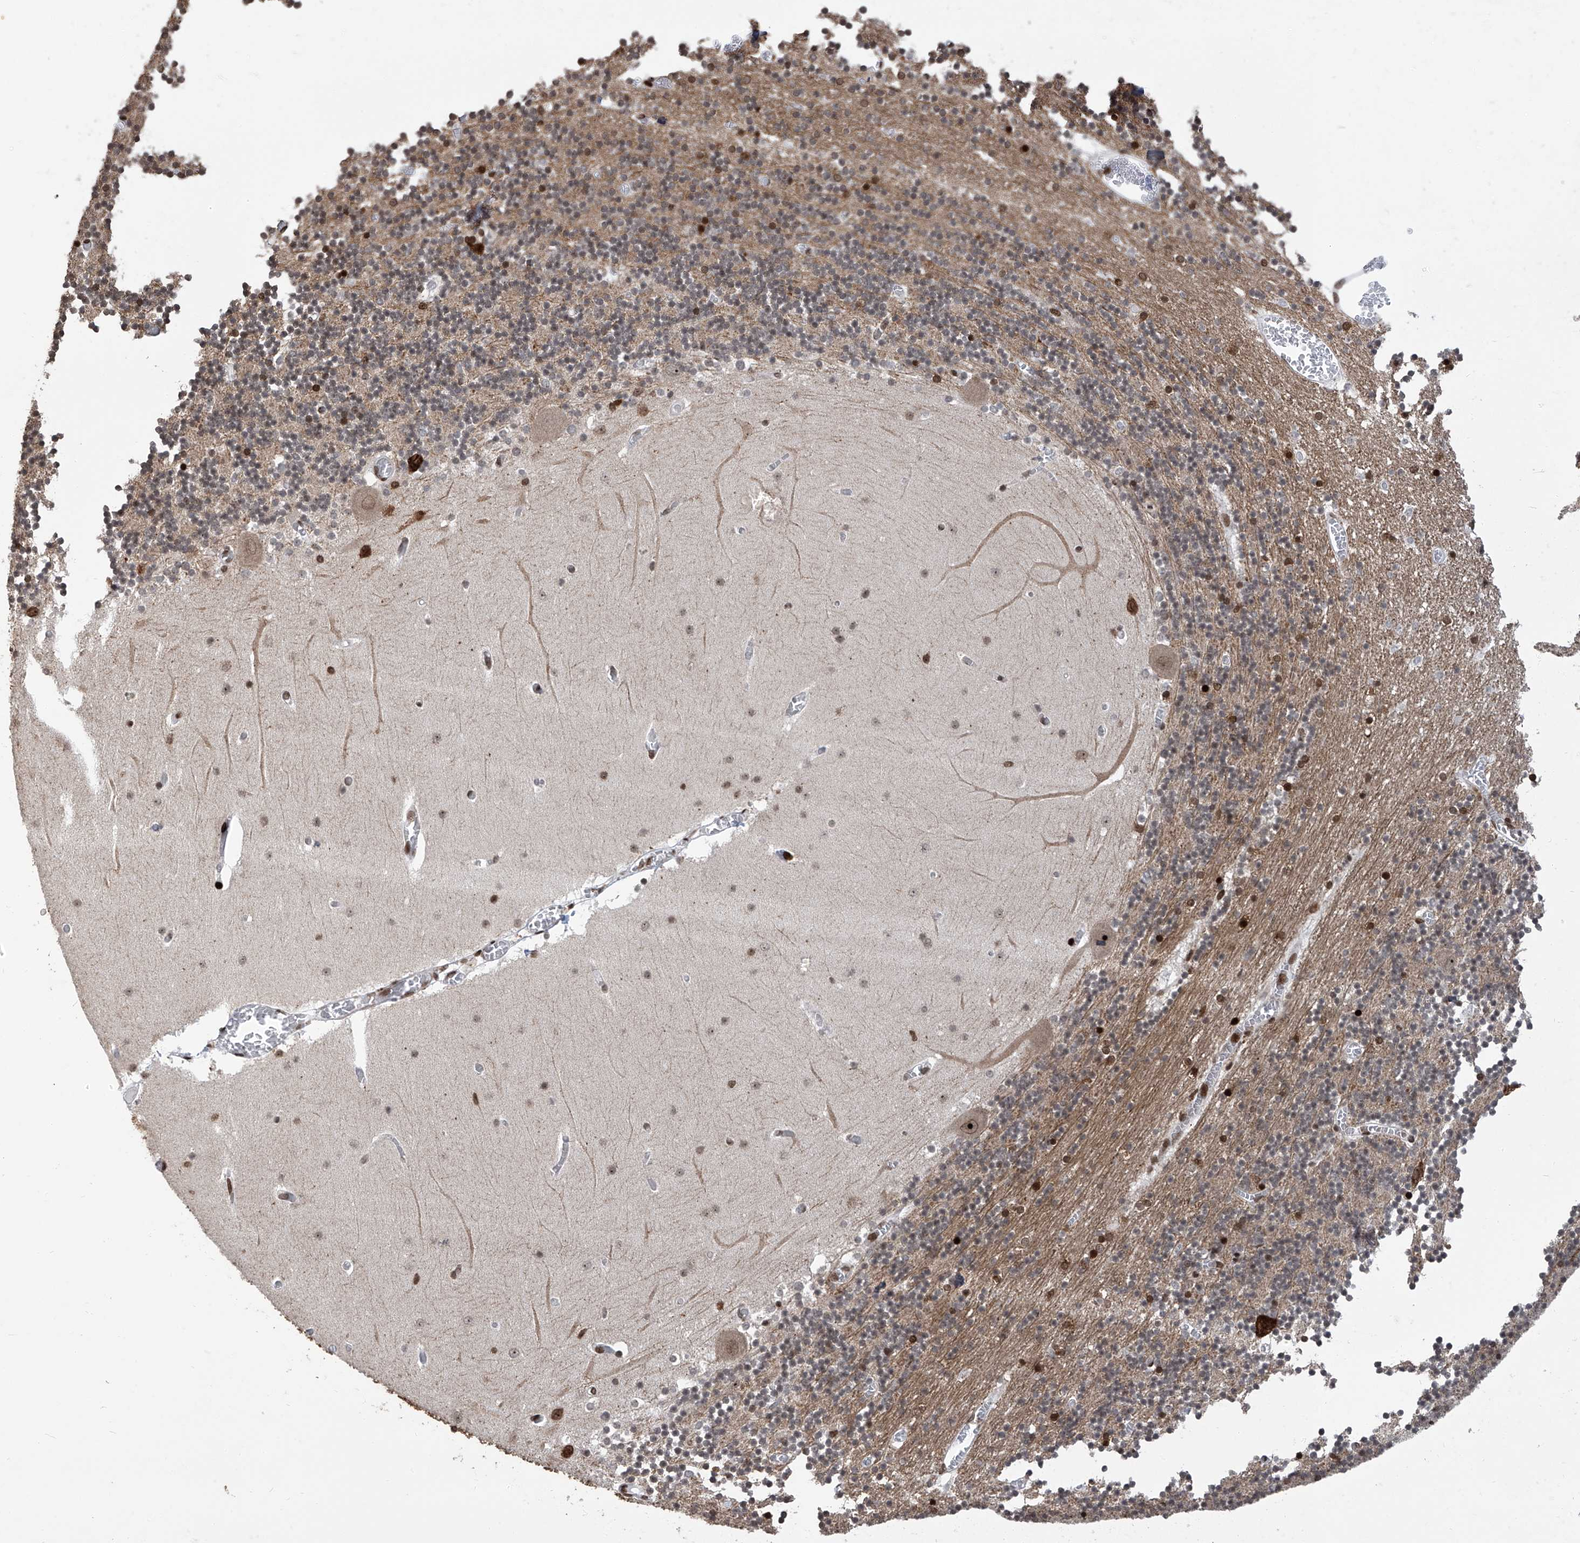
{"staining": {"intensity": "moderate", "quantity": "25%-75%", "location": "nuclear"}, "tissue": "cerebellum", "cell_type": "Cells in granular layer", "image_type": "normal", "snomed": [{"axis": "morphology", "description": "Normal tissue, NOS"}, {"axis": "topography", "description": "Cerebellum"}], "caption": "IHC histopathology image of unremarkable human cerebellum stained for a protein (brown), which exhibits medium levels of moderate nuclear staining in approximately 25%-75% of cells in granular layer.", "gene": "PAK1IP1", "patient": {"sex": "female", "age": 28}}